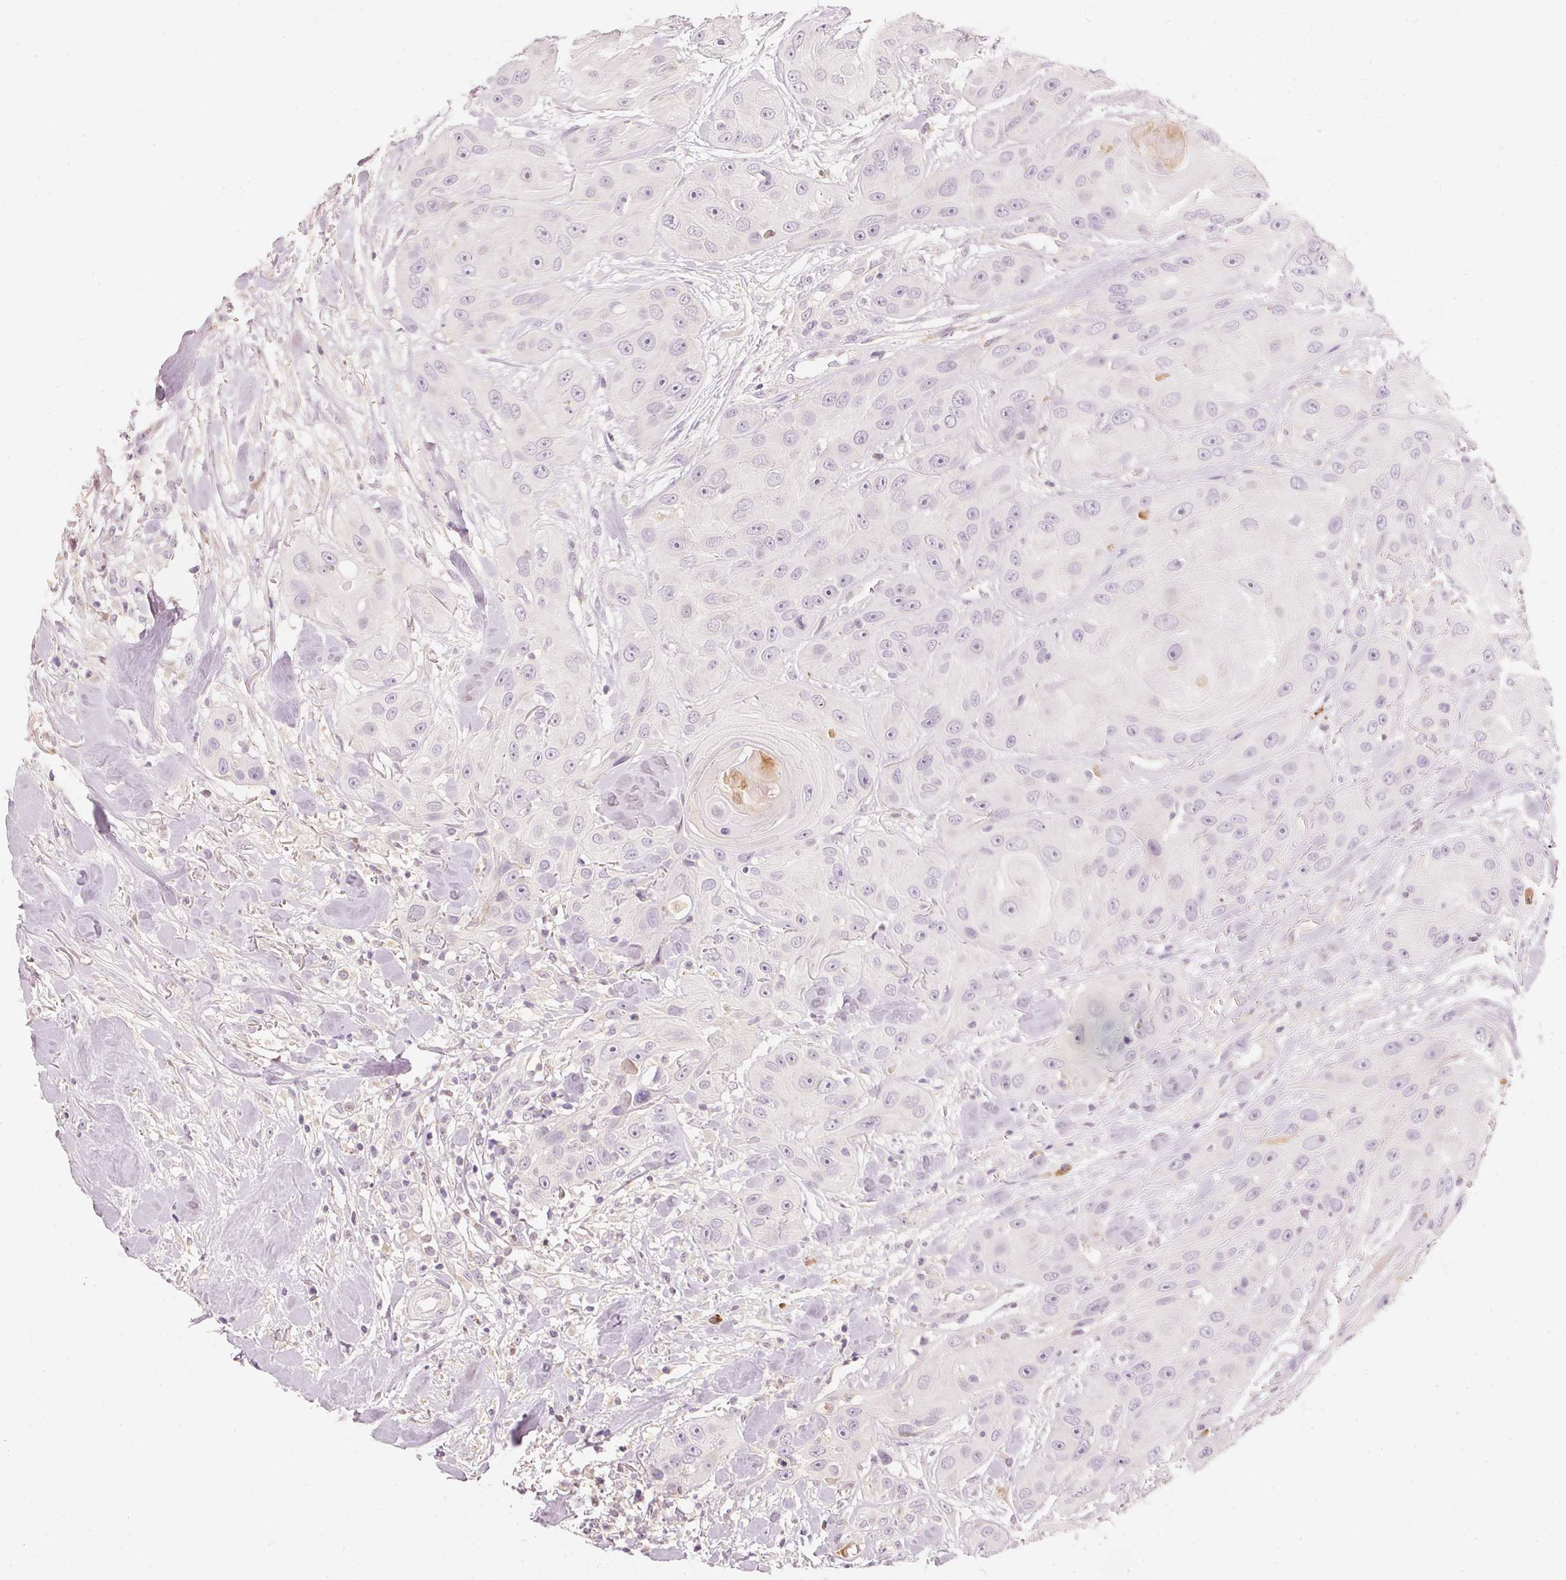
{"staining": {"intensity": "negative", "quantity": "none", "location": "none"}, "tissue": "head and neck cancer", "cell_type": "Tumor cells", "image_type": "cancer", "snomed": [{"axis": "morphology", "description": "Squamous cell carcinoma, NOS"}, {"axis": "topography", "description": "Oral tissue"}, {"axis": "topography", "description": "Head-Neck"}], "caption": "Tumor cells show no significant protein expression in head and neck cancer (squamous cell carcinoma).", "gene": "RMDN2", "patient": {"sex": "male", "age": 77}}